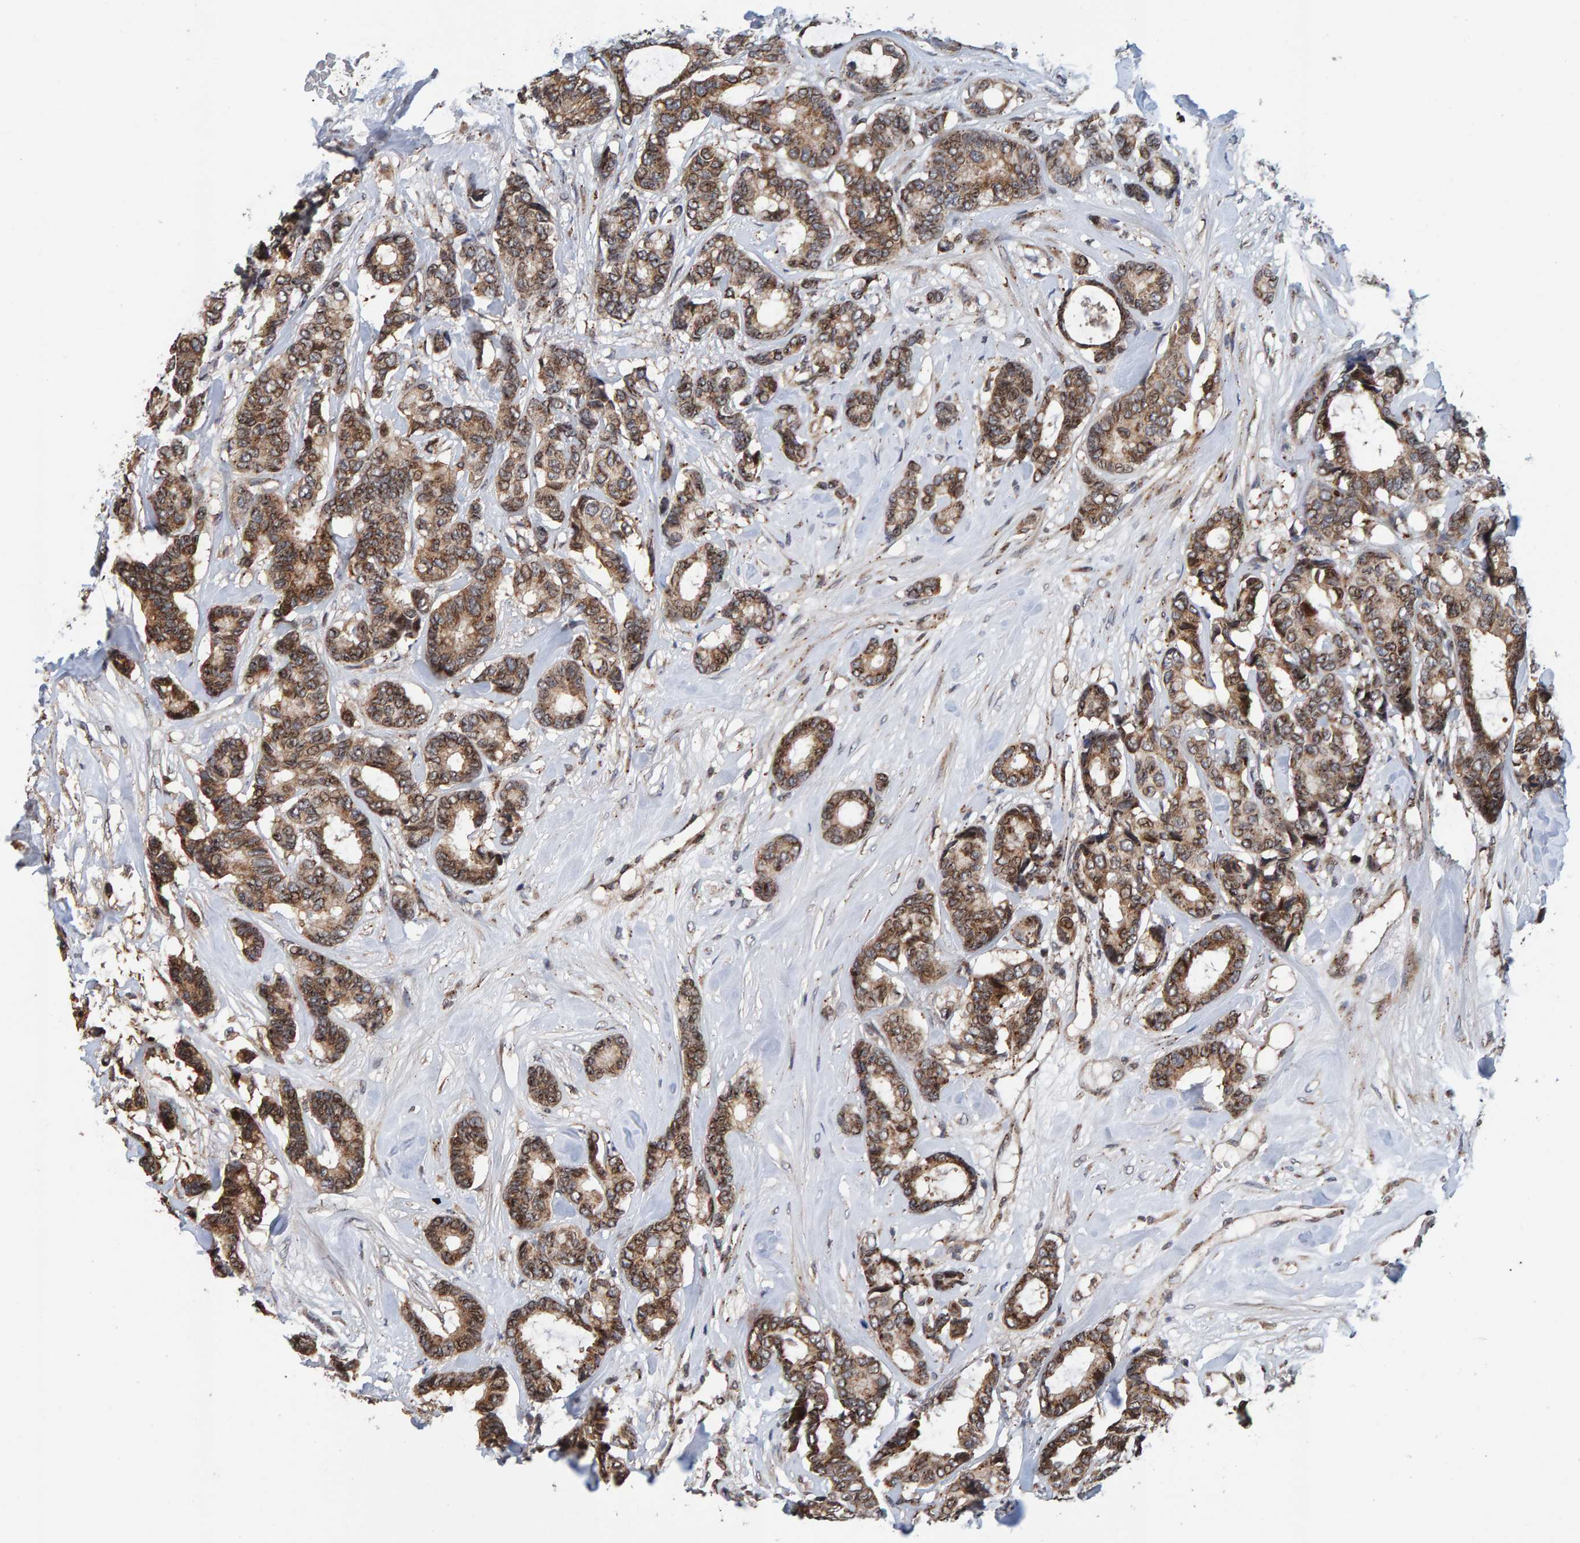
{"staining": {"intensity": "moderate", "quantity": ">75%", "location": "cytoplasmic/membranous"}, "tissue": "breast cancer", "cell_type": "Tumor cells", "image_type": "cancer", "snomed": [{"axis": "morphology", "description": "Duct carcinoma"}, {"axis": "topography", "description": "Breast"}], "caption": "Infiltrating ductal carcinoma (breast) tissue reveals moderate cytoplasmic/membranous staining in about >75% of tumor cells", "gene": "CCDC25", "patient": {"sex": "female", "age": 87}}